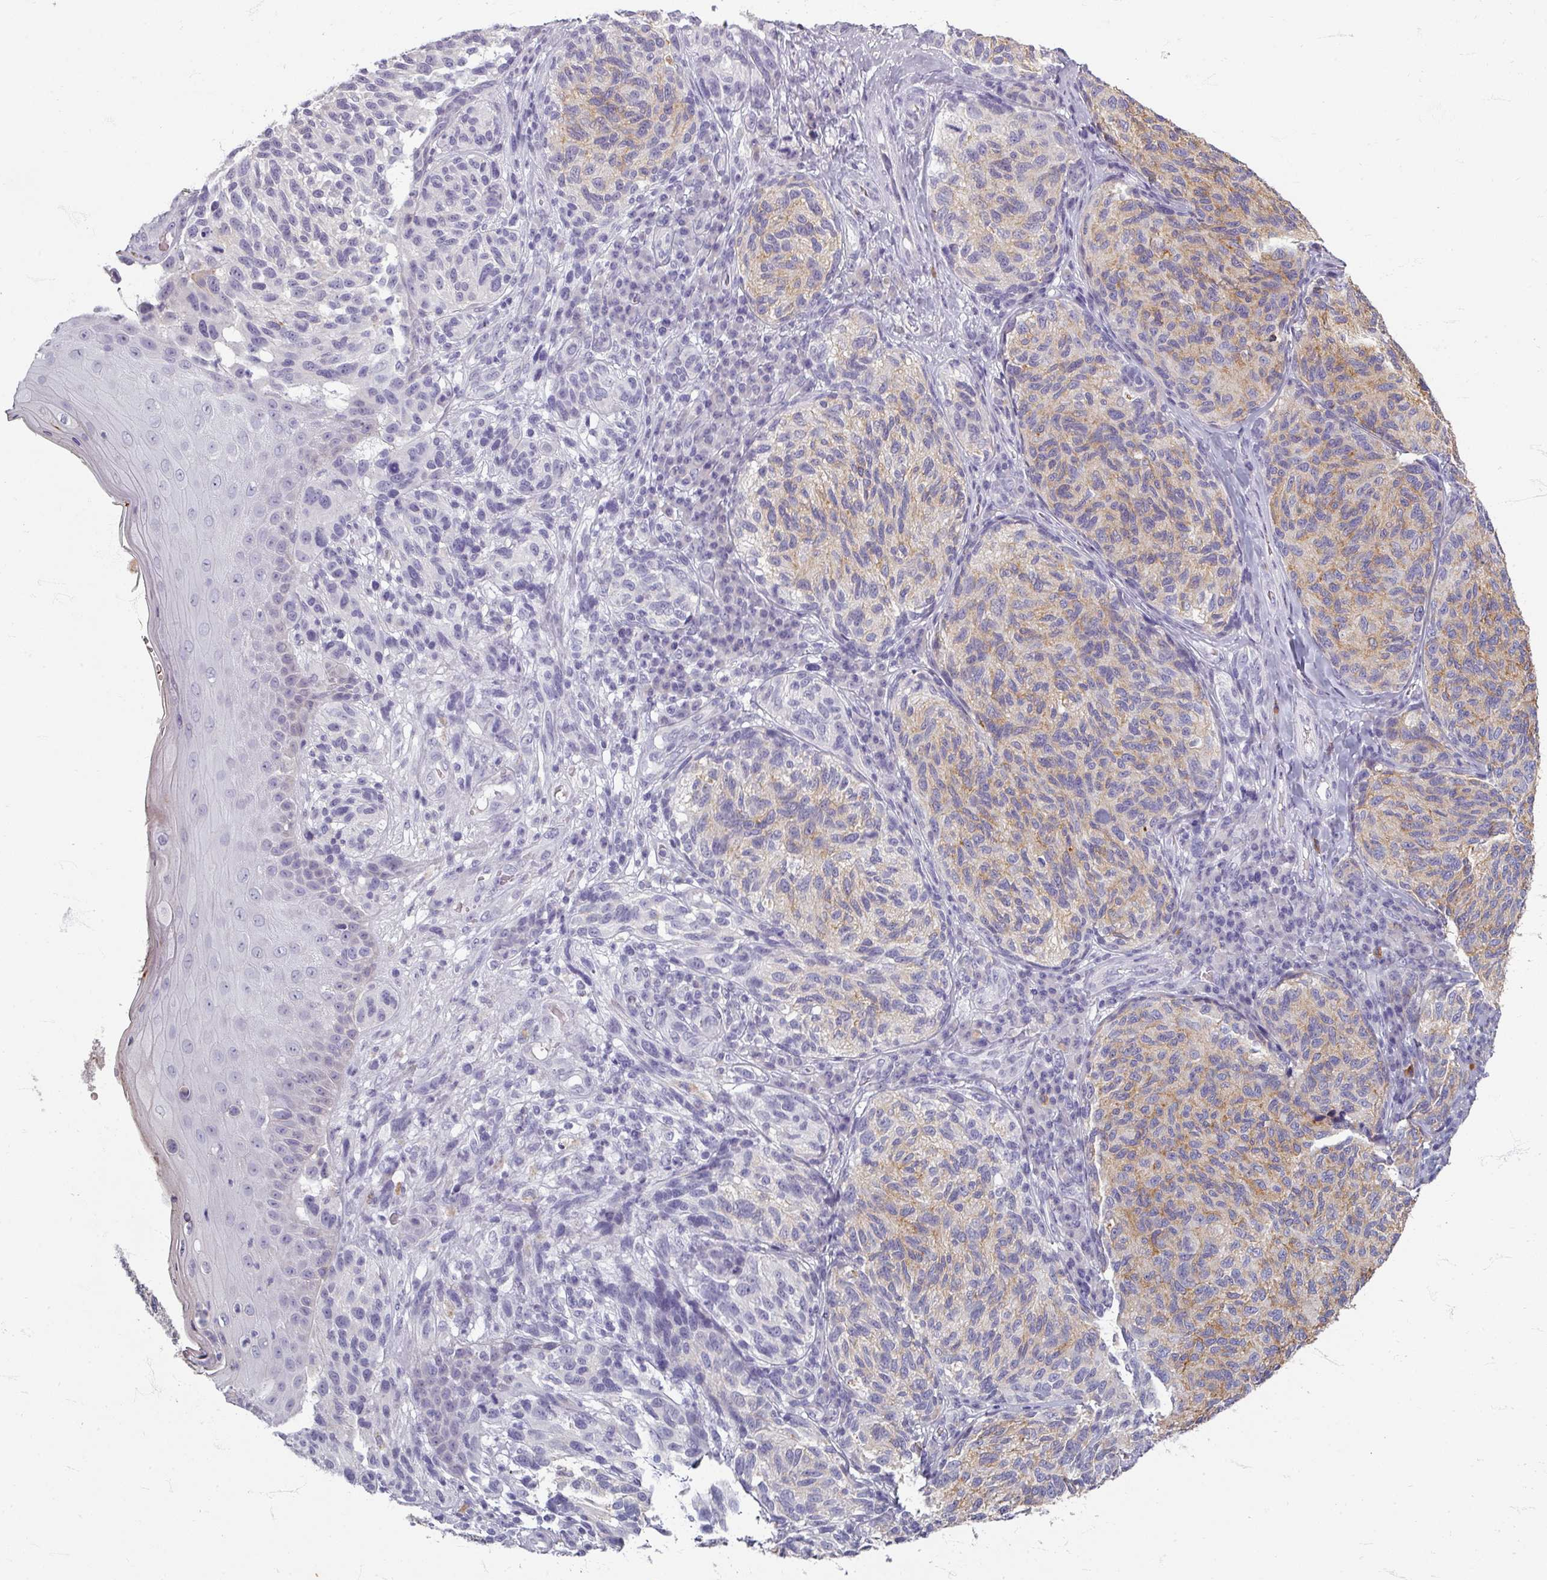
{"staining": {"intensity": "weak", "quantity": "25%-75%", "location": "cytoplasmic/membranous"}, "tissue": "melanoma", "cell_type": "Tumor cells", "image_type": "cancer", "snomed": [{"axis": "morphology", "description": "Malignant melanoma, NOS"}, {"axis": "topography", "description": "Skin"}], "caption": "Melanoma stained for a protein (brown) reveals weak cytoplasmic/membranous positive staining in approximately 25%-75% of tumor cells.", "gene": "ZNF878", "patient": {"sex": "female", "age": 73}}